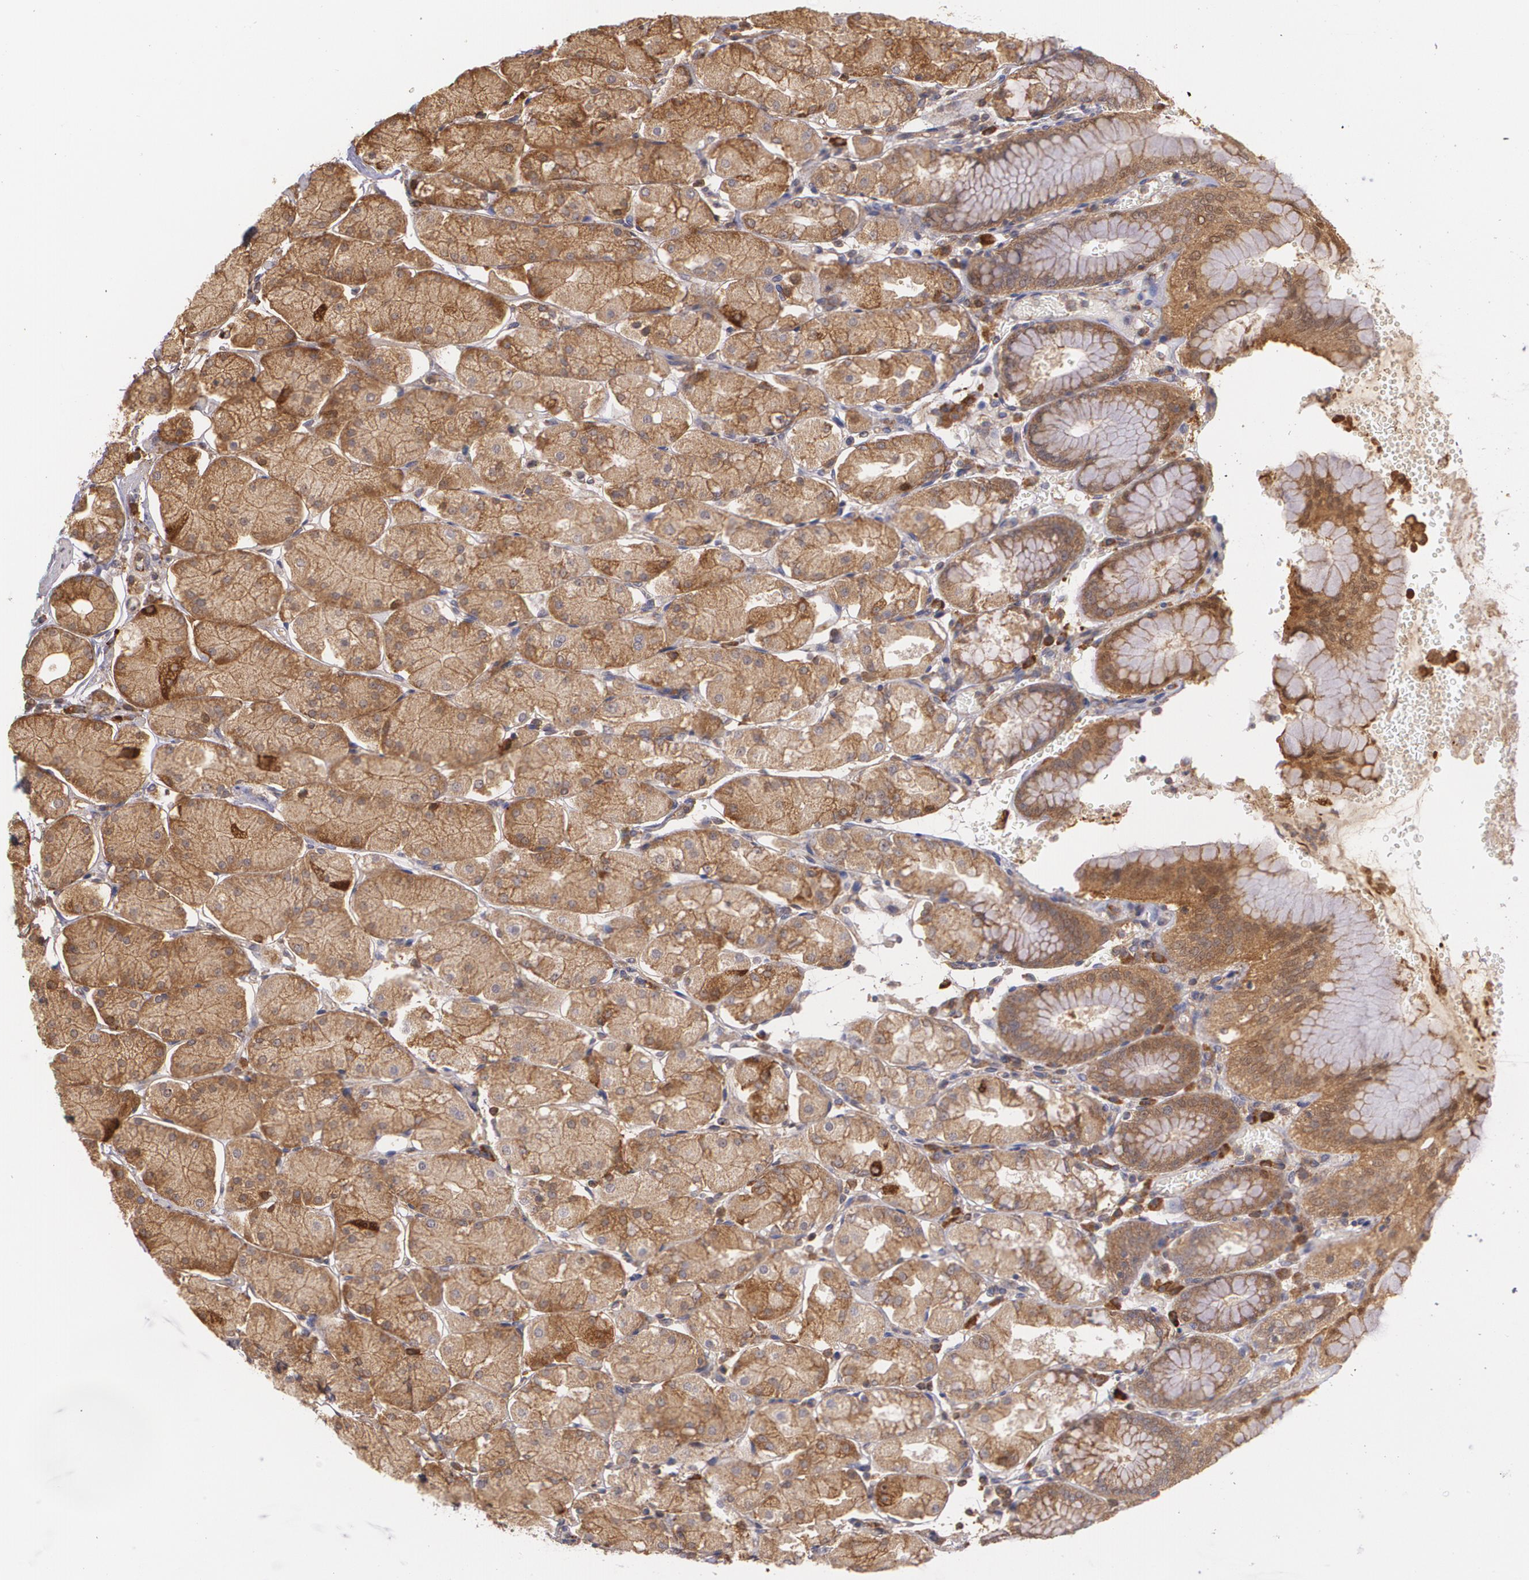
{"staining": {"intensity": "strong", "quantity": ">75%", "location": "cytoplasmic/membranous"}, "tissue": "stomach", "cell_type": "Glandular cells", "image_type": "normal", "snomed": [{"axis": "morphology", "description": "Normal tissue, NOS"}, {"axis": "topography", "description": "Stomach, upper"}, {"axis": "topography", "description": "Stomach"}], "caption": "Immunohistochemical staining of normal human stomach exhibits high levels of strong cytoplasmic/membranous staining in approximately >75% of glandular cells.", "gene": "ECE1", "patient": {"sex": "male", "age": 76}}